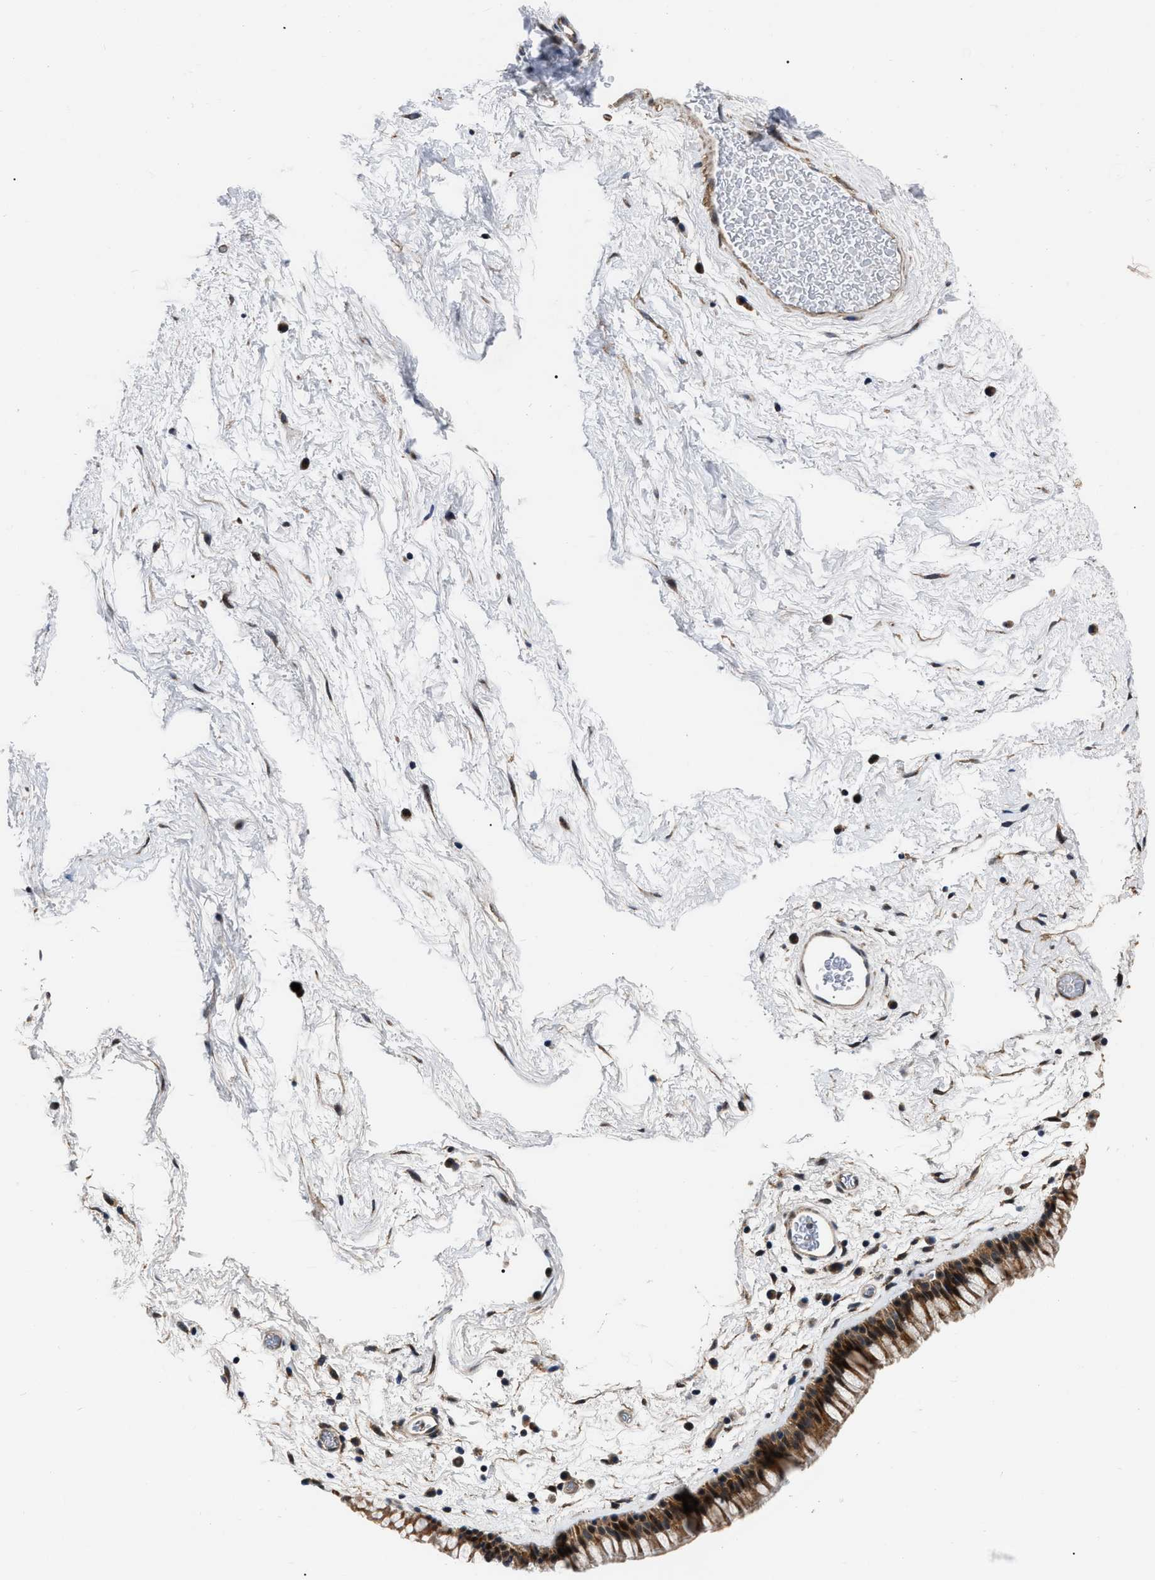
{"staining": {"intensity": "strong", "quantity": ">75%", "location": "cytoplasmic/membranous,nuclear"}, "tissue": "nasopharynx", "cell_type": "Respiratory epithelial cells", "image_type": "normal", "snomed": [{"axis": "morphology", "description": "Normal tissue, NOS"}, {"axis": "morphology", "description": "Inflammation, NOS"}, {"axis": "topography", "description": "Nasopharynx"}], "caption": "DAB immunohistochemical staining of benign nasopharynx reveals strong cytoplasmic/membranous,nuclear protein staining in about >75% of respiratory epithelial cells.", "gene": "PPWD1", "patient": {"sex": "male", "age": 48}}